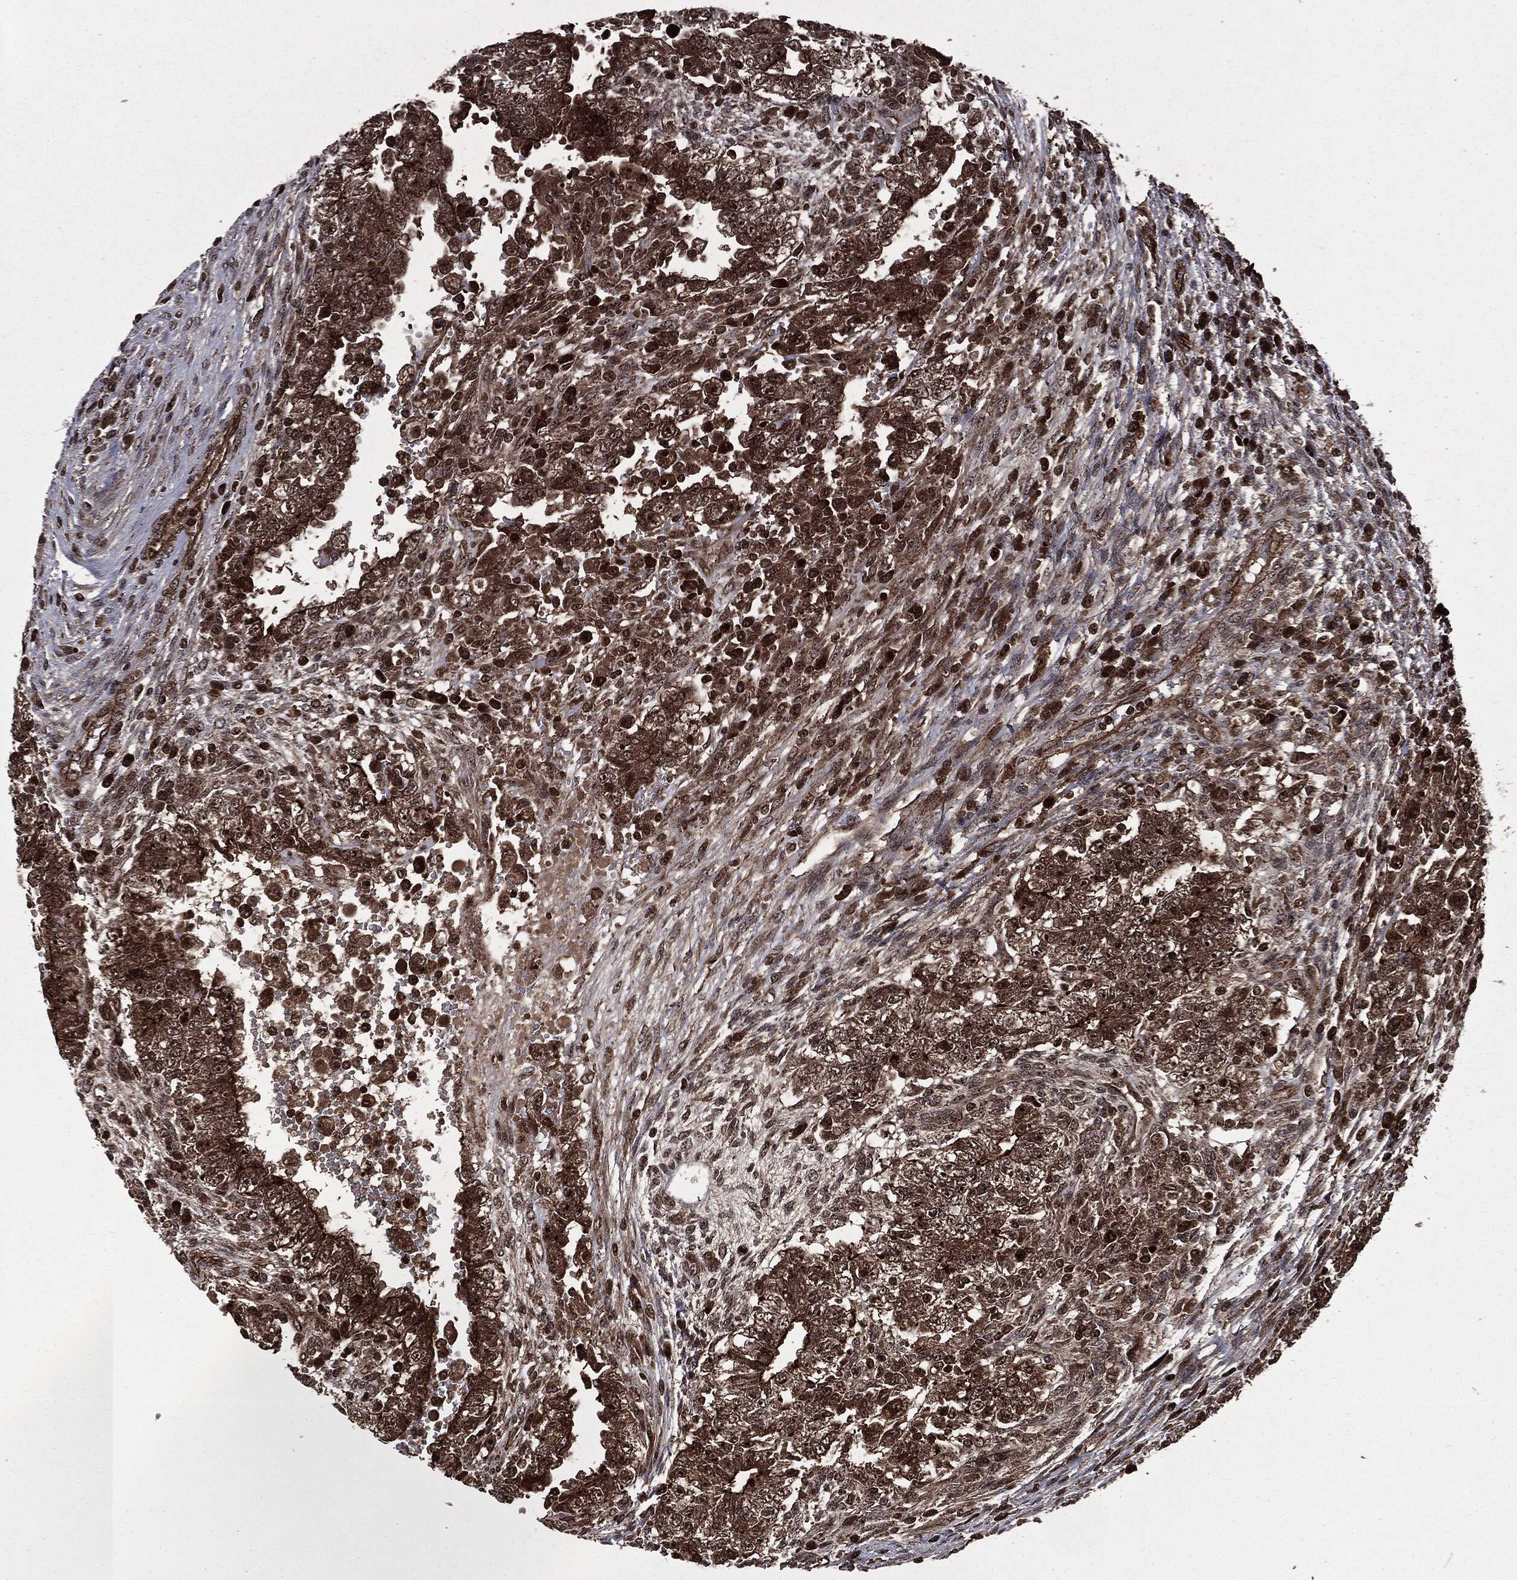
{"staining": {"intensity": "strong", "quantity": ">75%", "location": "cytoplasmic/membranous,nuclear"}, "tissue": "testis cancer", "cell_type": "Tumor cells", "image_type": "cancer", "snomed": [{"axis": "morphology", "description": "Carcinoma, Embryonal, NOS"}, {"axis": "topography", "description": "Testis"}], "caption": "IHC of human testis cancer (embryonal carcinoma) reveals high levels of strong cytoplasmic/membranous and nuclear expression in about >75% of tumor cells. (IHC, brightfield microscopy, high magnification).", "gene": "CARD6", "patient": {"sex": "male", "age": 26}}